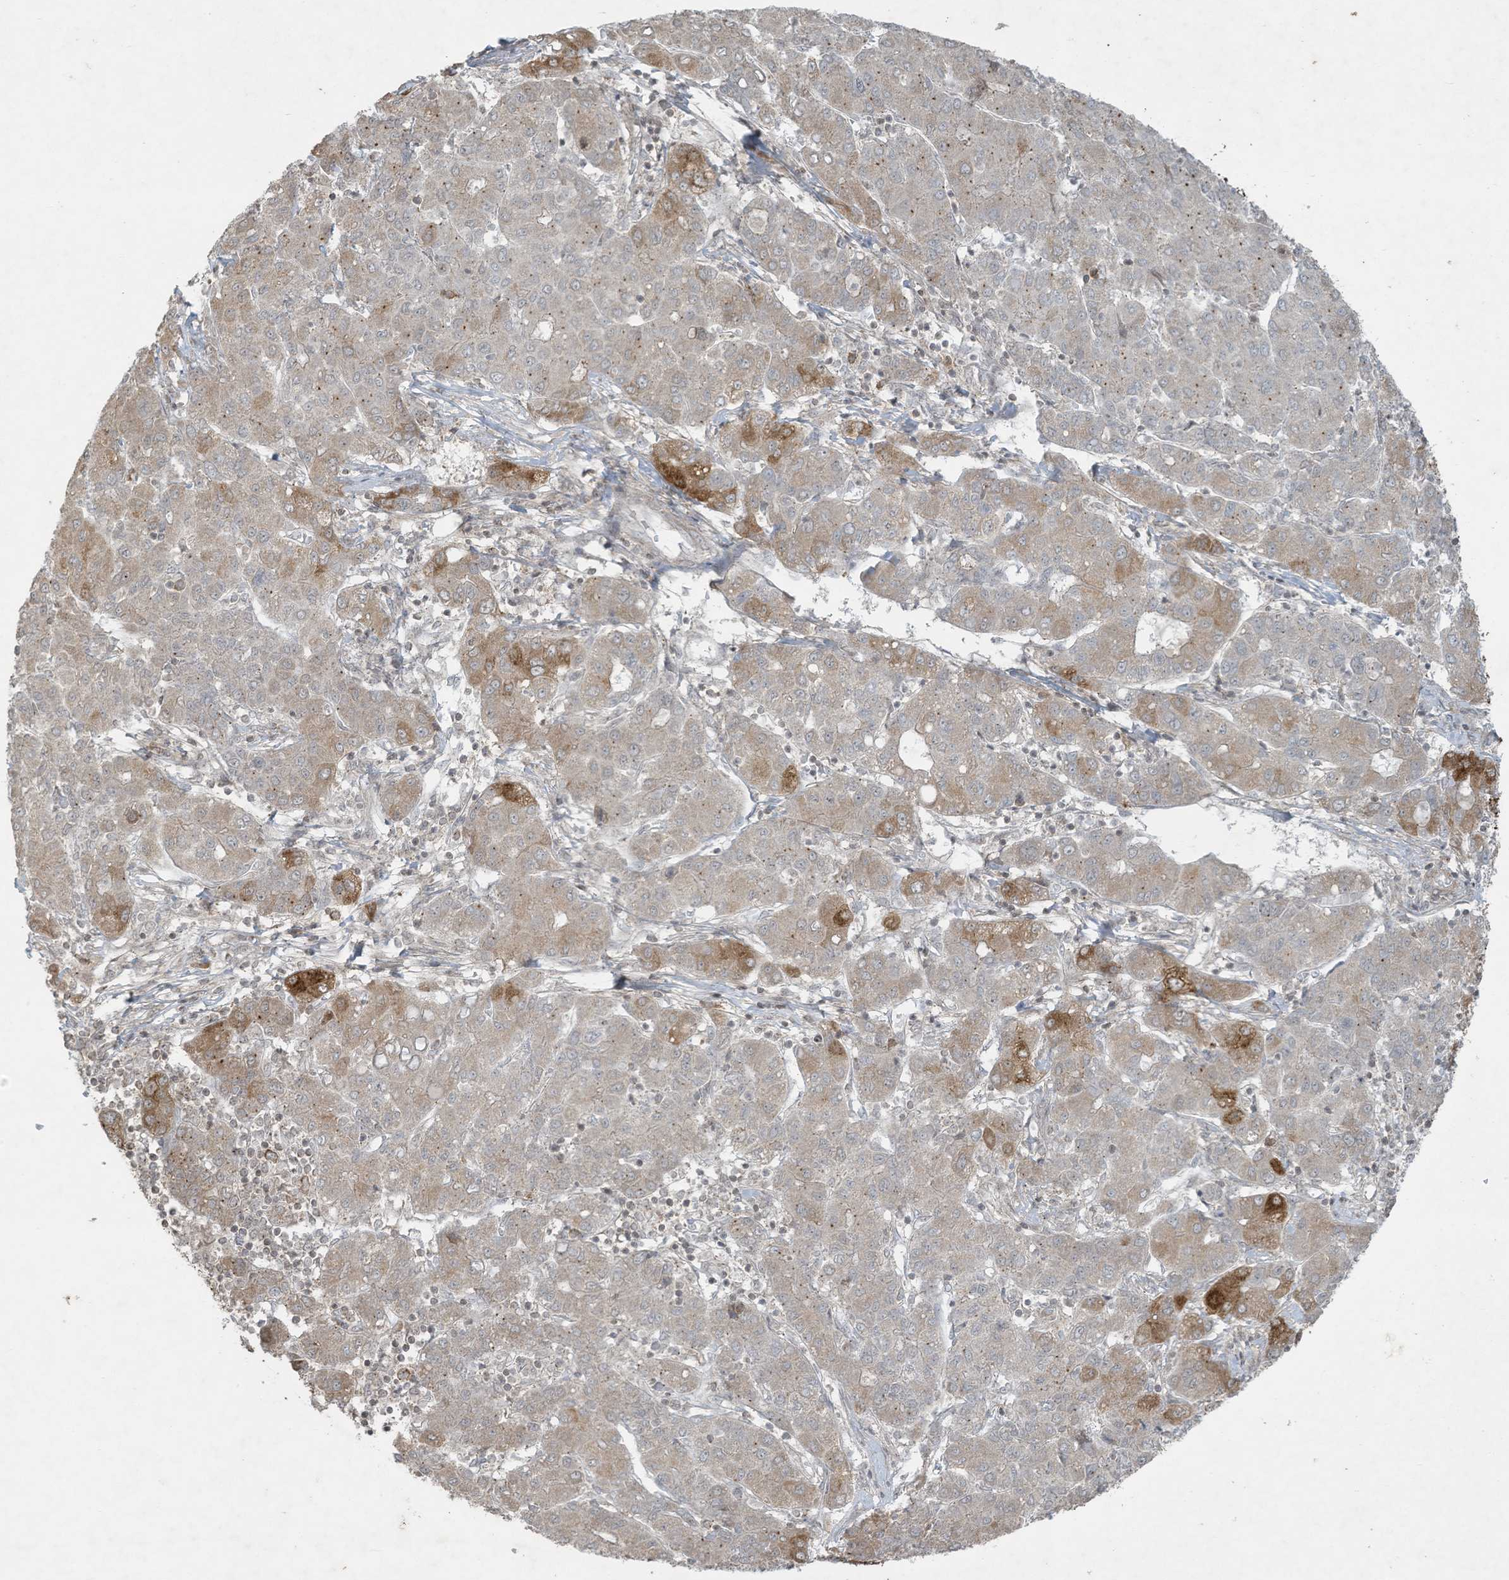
{"staining": {"intensity": "moderate", "quantity": "<25%", "location": "cytoplasmic/membranous"}, "tissue": "liver cancer", "cell_type": "Tumor cells", "image_type": "cancer", "snomed": [{"axis": "morphology", "description": "Carcinoma, Hepatocellular, NOS"}, {"axis": "topography", "description": "Liver"}], "caption": "Immunohistochemical staining of human liver cancer (hepatocellular carcinoma) displays moderate cytoplasmic/membranous protein staining in about <25% of tumor cells.", "gene": "ZNF263", "patient": {"sex": "male", "age": 65}}